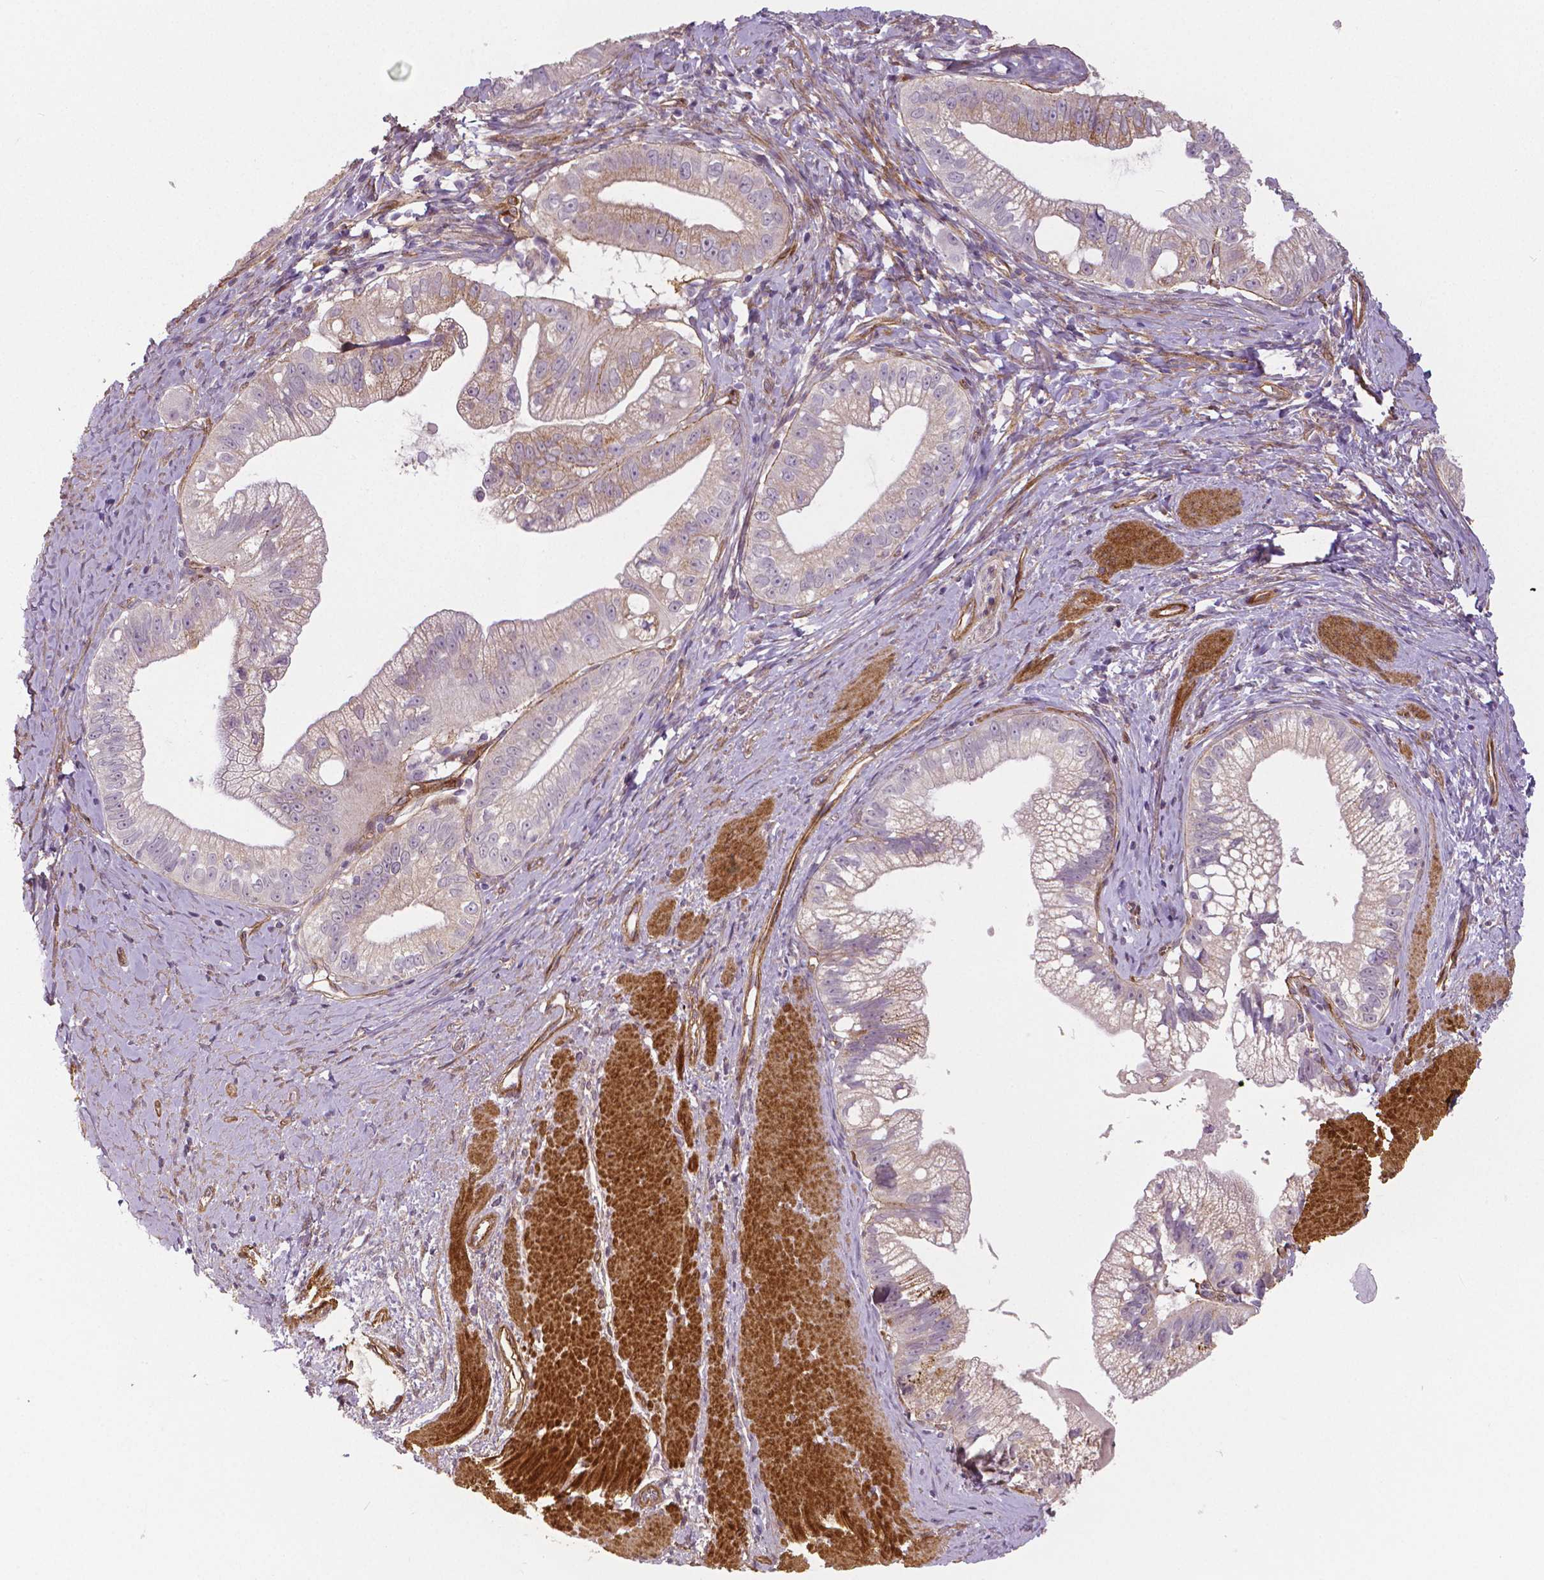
{"staining": {"intensity": "weak", "quantity": "25%-75%", "location": "cytoplasmic/membranous"}, "tissue": "pancreatic cancer", "cell_type": "Tumor cells", "image_type": "cancer", "snomed": [{"axis": "morphology", "description": "Adenocarcinoma, NOS"}, {"axis": "topography", "description": "Pancreas"}], "caption": "Brown immunohistochemical staining in pancreatic cancer reveals weak cytoplasmic/membranous expression in approximately 25%-75% of tumor cells.", "gene": "FLT1", "patient": {"sex": "male", "age": 70}}